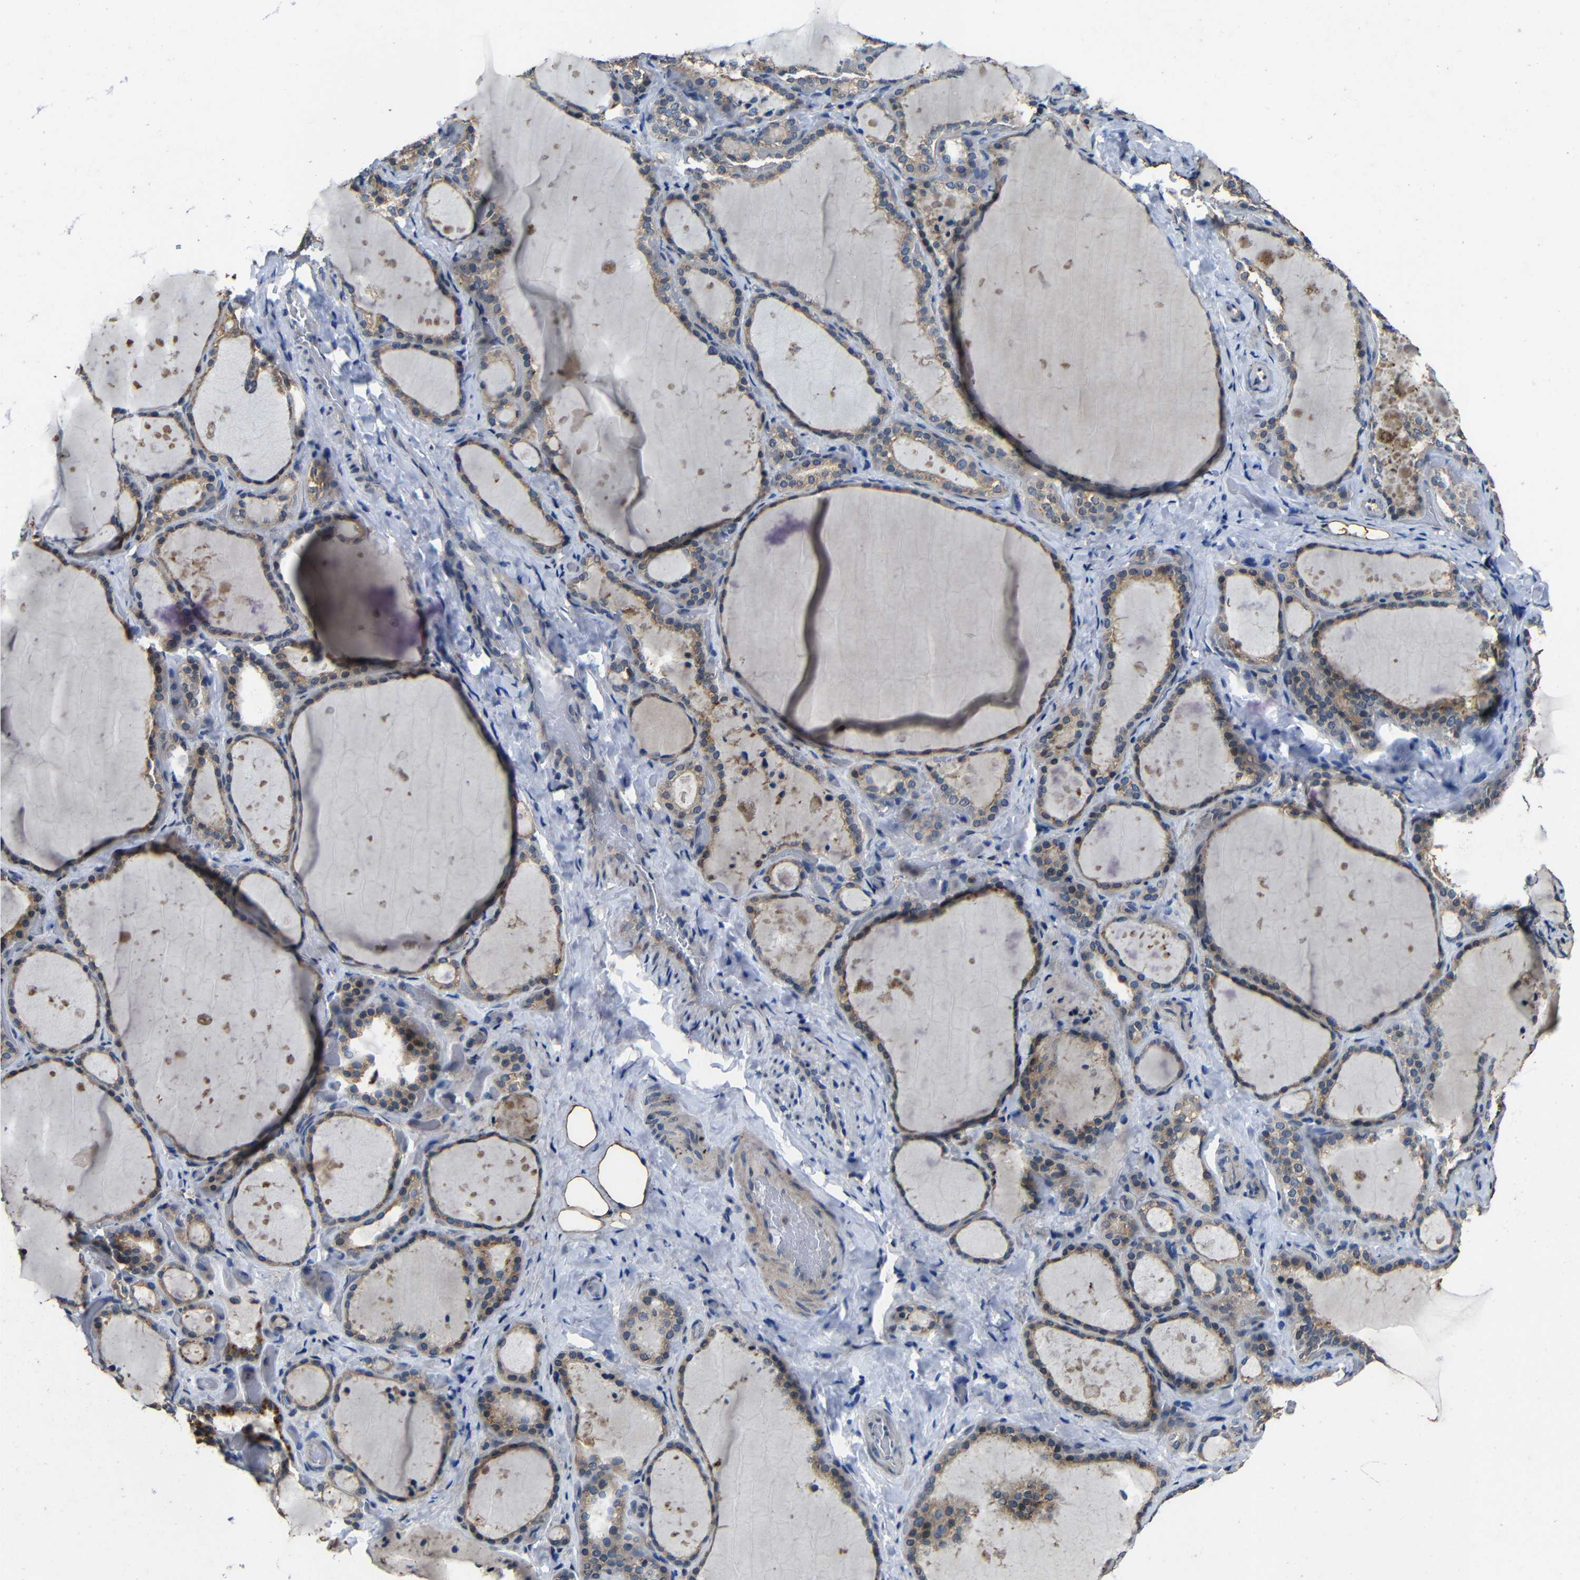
{"staining": {"intensity": "moderate", "quantity": ">75%", "location": "cytoplasmic/membranous"}, "tissue": "thyroid gland", "cell_type": "Glandular cells", "image_type": "normal", "snomed": [{"axis": "morphology", "description": "Normal tissue, NOS"}, {"axis": "topography", "description": "Thyroid gland"}], "caption": "A micrograph of human thyroid gland stained for a protein displays moderate cytoplasmic/membranous brown staining in glandular cells. Nuclei are stained in blue.", "gene": "C6orf89", "patient": {"sex": "female", "age": 44}}